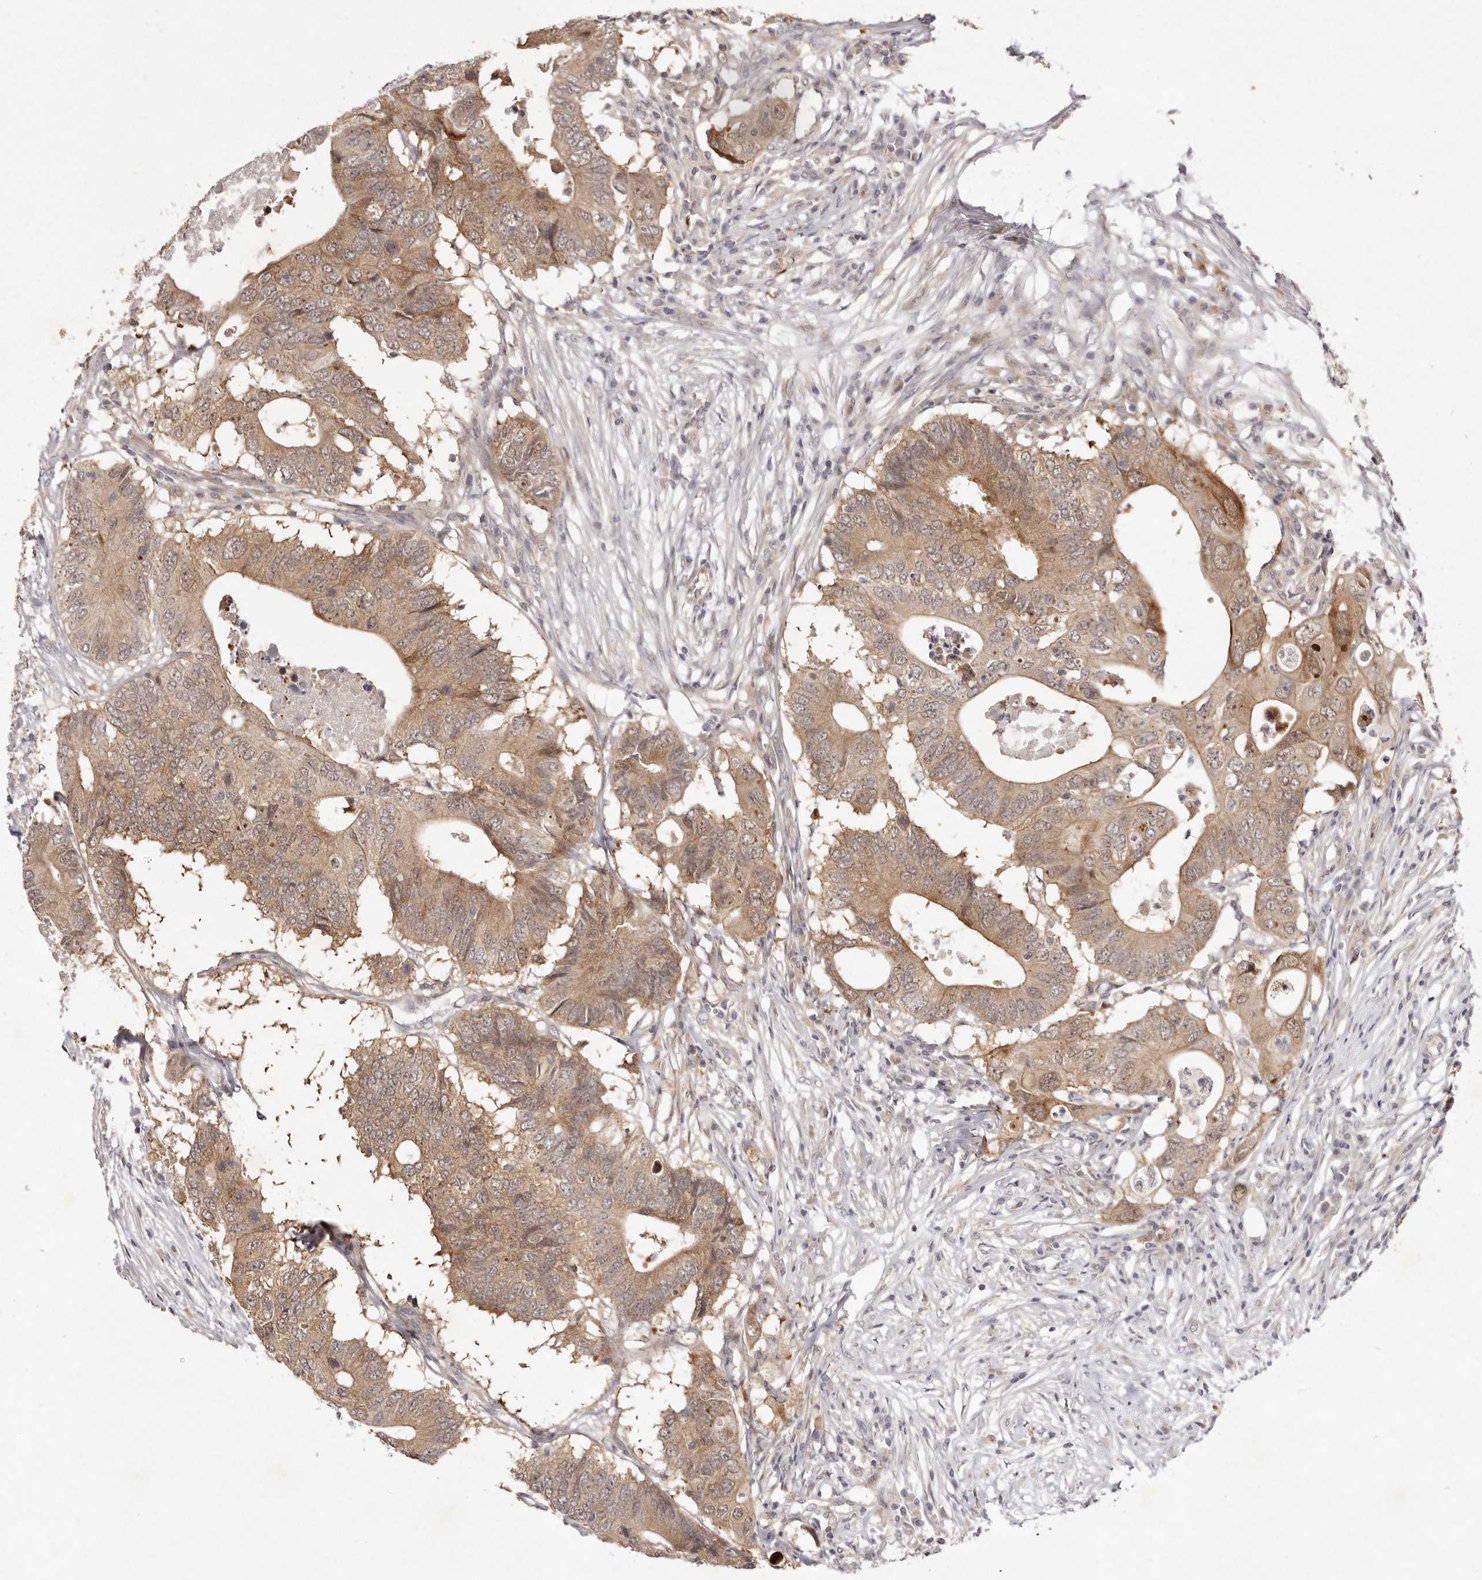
{"staining": {"intensity": "moderate", "quantity": ">75%", "location": "cytoplasmic/membranous"}, "tissue": "colorectal cancer", "cell_type": "Tumor cells", "image_type": "cancer", "snomed": [{"axis": "morphology", "description": "Adenocarcinoma, NOS"}, {"axis": "topography", "description": "Colon"}], "caption": "Immunohistochemical staining of human colorectal adenocarcinoma exhibits moderate cytoplasmic/membranous protein staining in approximately >75% of tumor cells. Using DAB (3,3'-diaminobenzidine) (brown) and hematoxylin (blue) stains, captured at high magnification using brightfield microscopy.", "gene": "BUD31", "patient": {"sex": "male", "age": 71}}